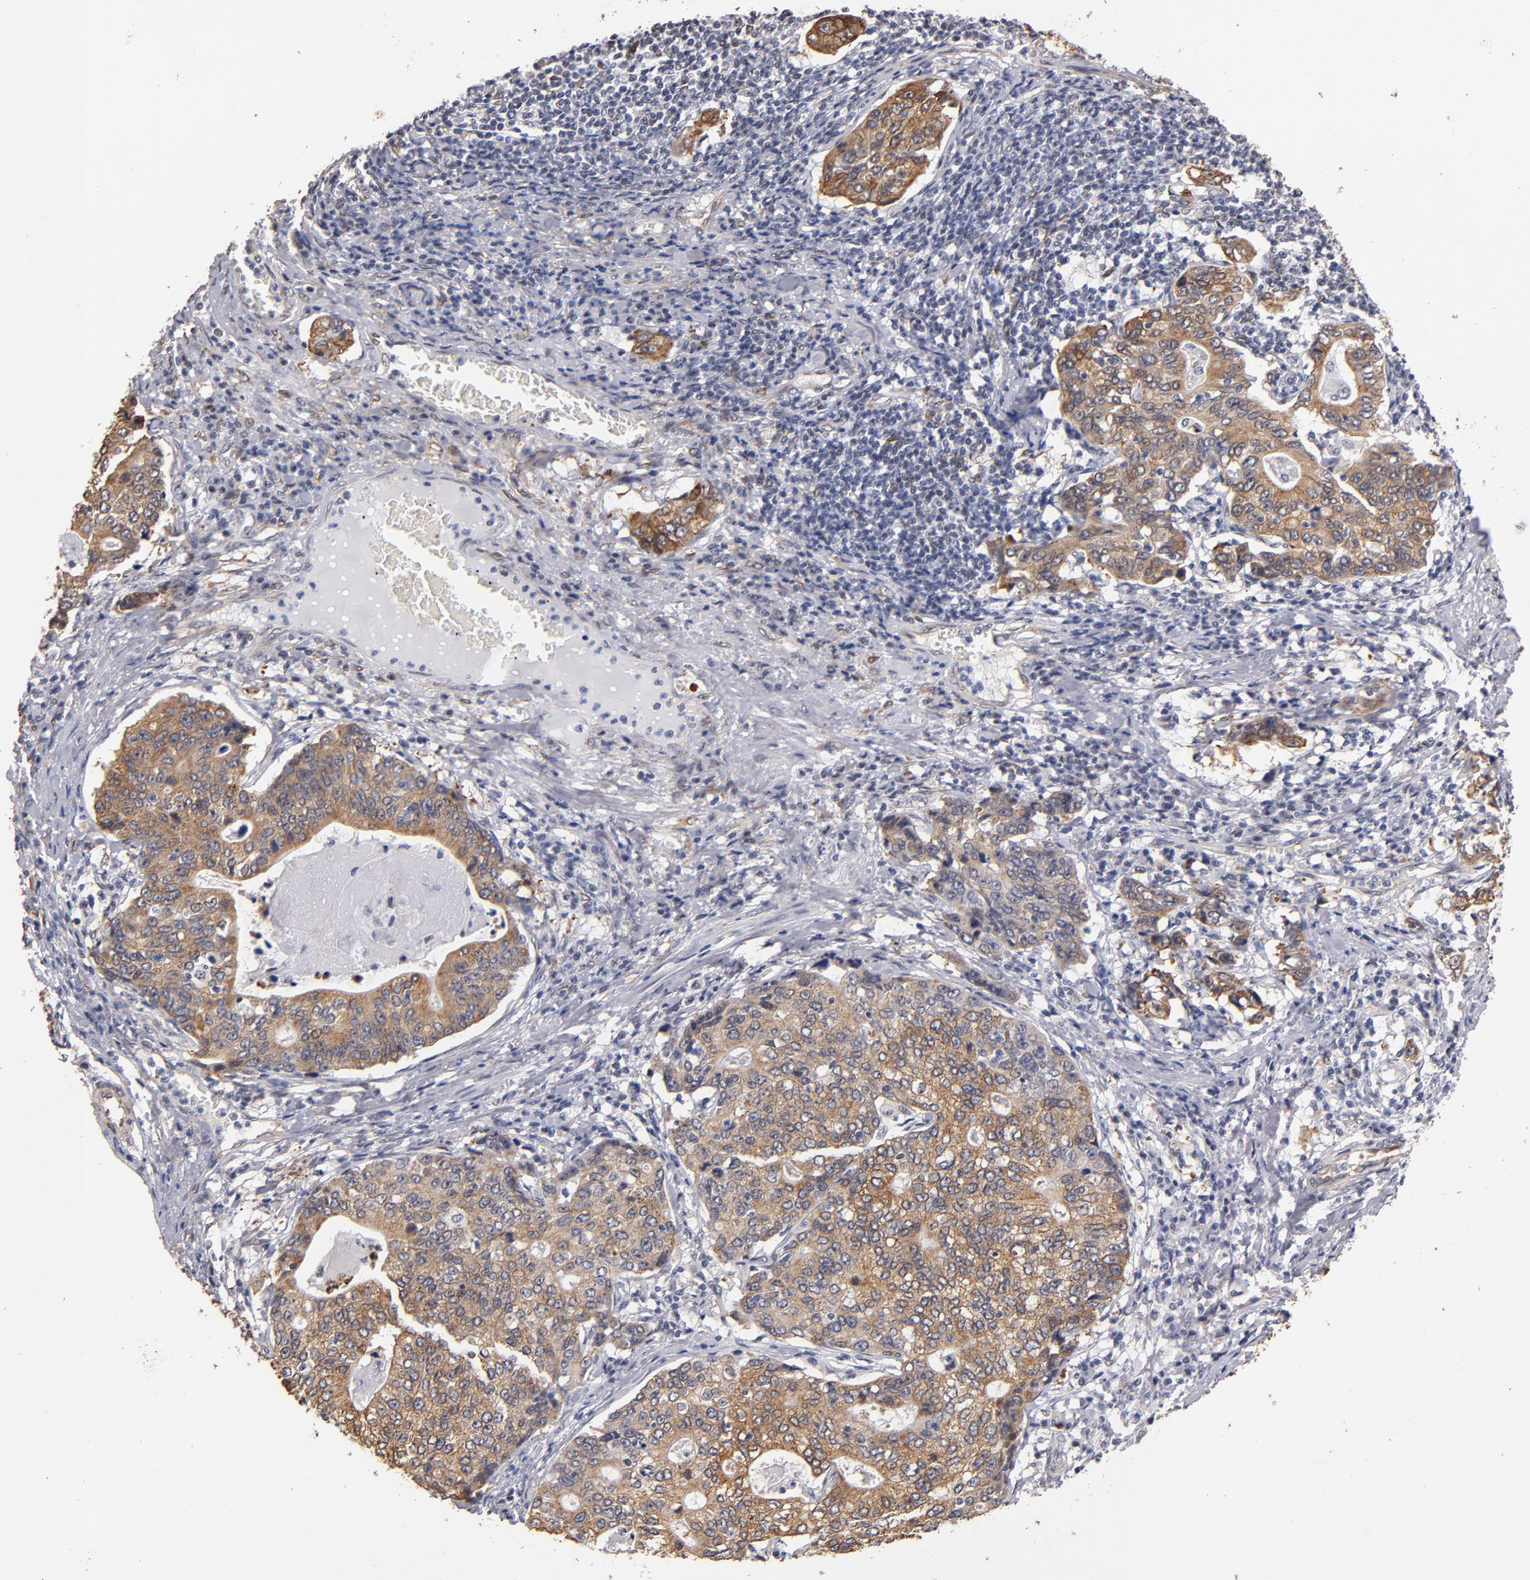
{"staining": {"intensity": "moderate", "quantity": ">75%", "location": "cytoplasmic/membranous"}, "tissue": "stomach cancer", "cell_type": "Tumor cells", "image_type": "cancer", "snomed": [{"axis": "morphology", "description": "Adenocarcinoma, NOS"}, {"axis": "topography", "description": "Esophagus"}, {"axis": "topography", "description": "Stomach"}], "caption": "Adenocarcinoma (stomach) stained with a brown dye demonstrates moderate cytoplasmic/membranous positive staining in about >75% of tumor cells.", "gene": "PGRMC1", "patient": {"sex": "male", "age": 74}}